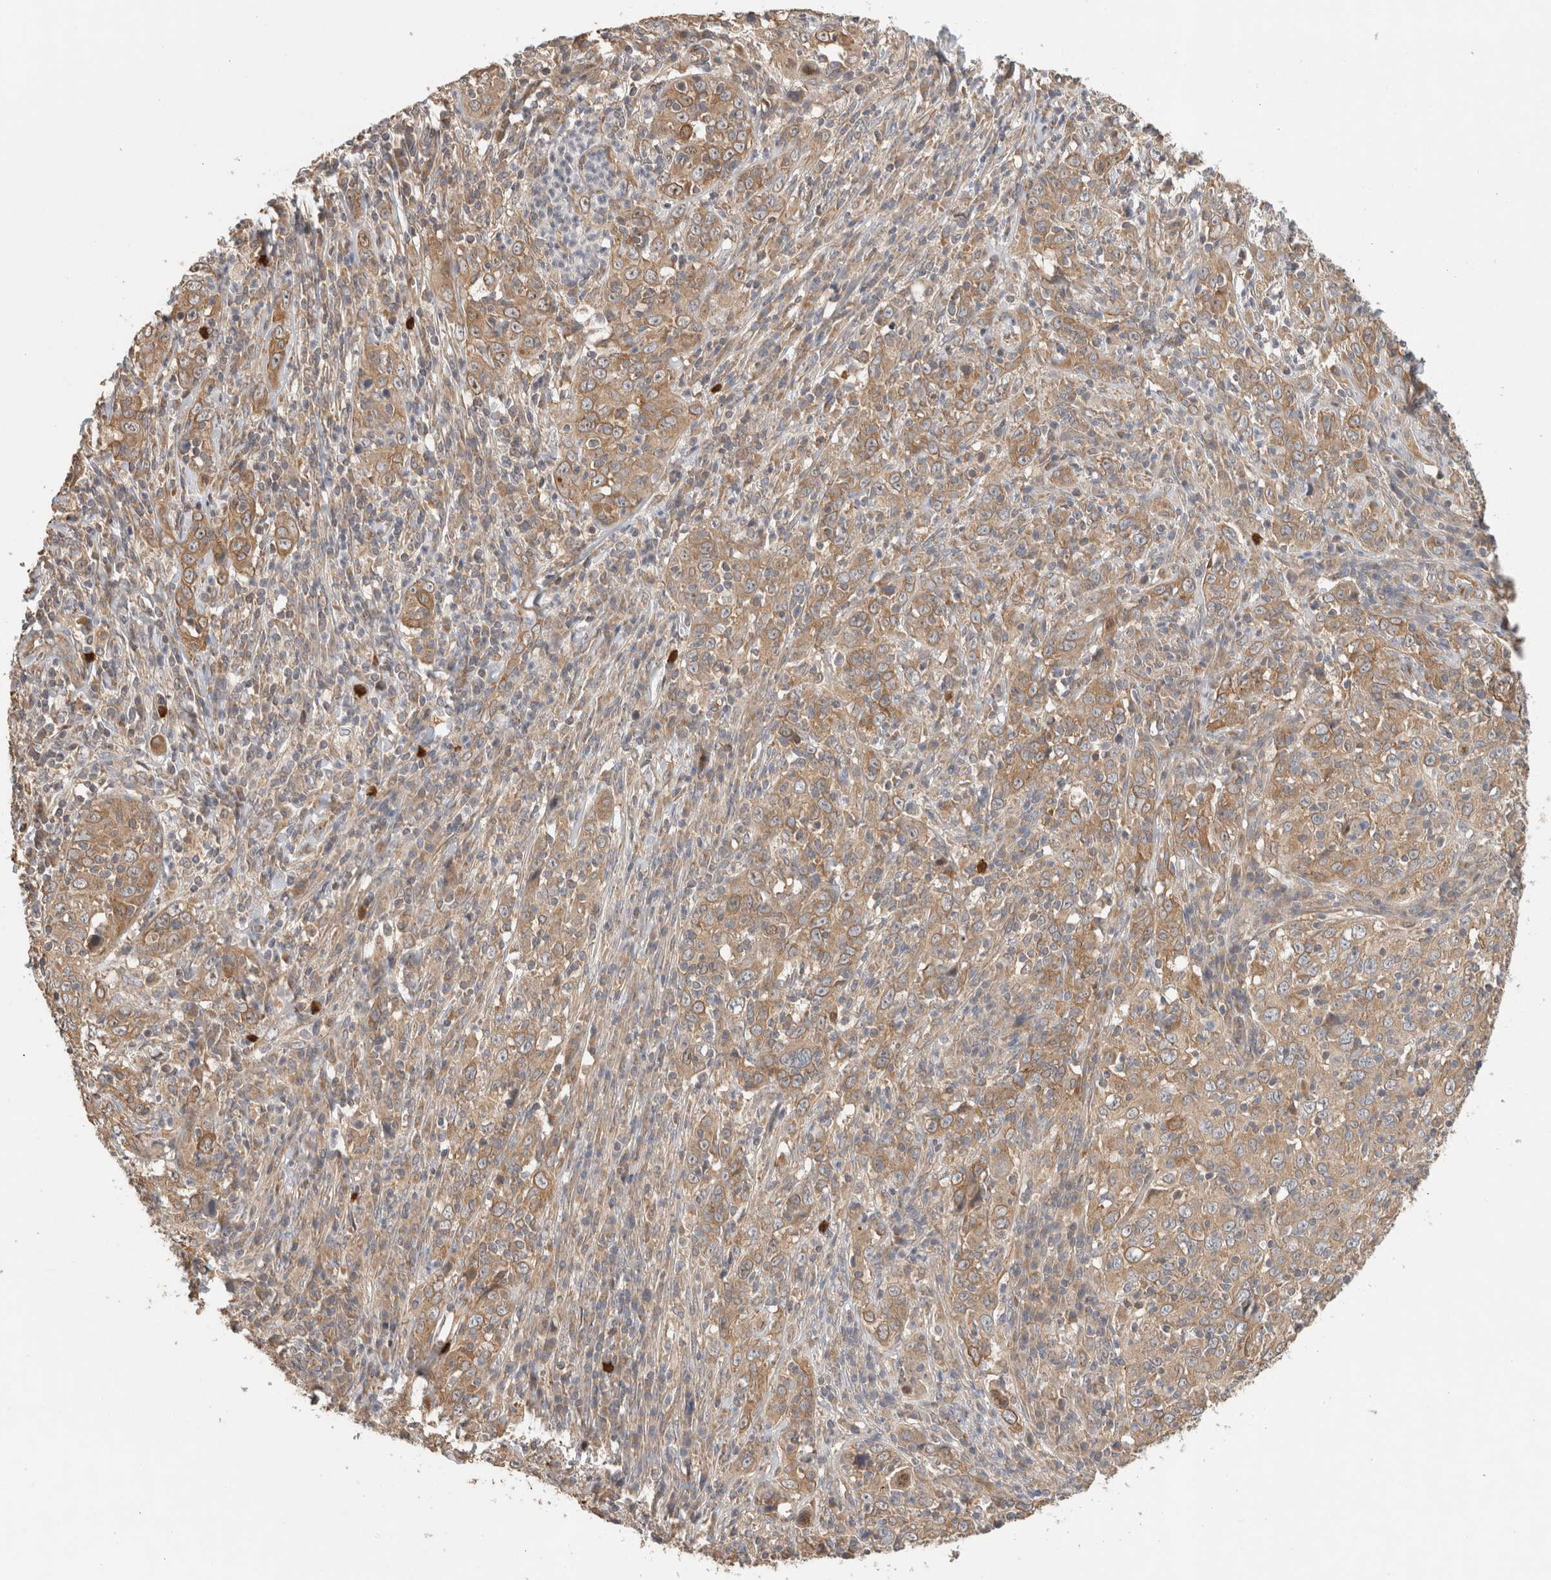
{"staining": {"intensity": "moderate", "quantity": ">75%", "location": "cytoplasmic/membranous"}, "tissue": "cervical cancer", "cell_type": "Tumor cells", "image_type": "cancer", "snomed": [{"axis": "morphology", "description": "Squamous cell carcinoma, NOS"}, {"axis": "topography", "description": "Cervix"}], "caption": "Cervical cancer (squamous cell carcinoma) stained with a protein marker shows moderate staining in tumor cells.", "gene": "PUM1", "patient": {"sex": "female", "age": 46}}